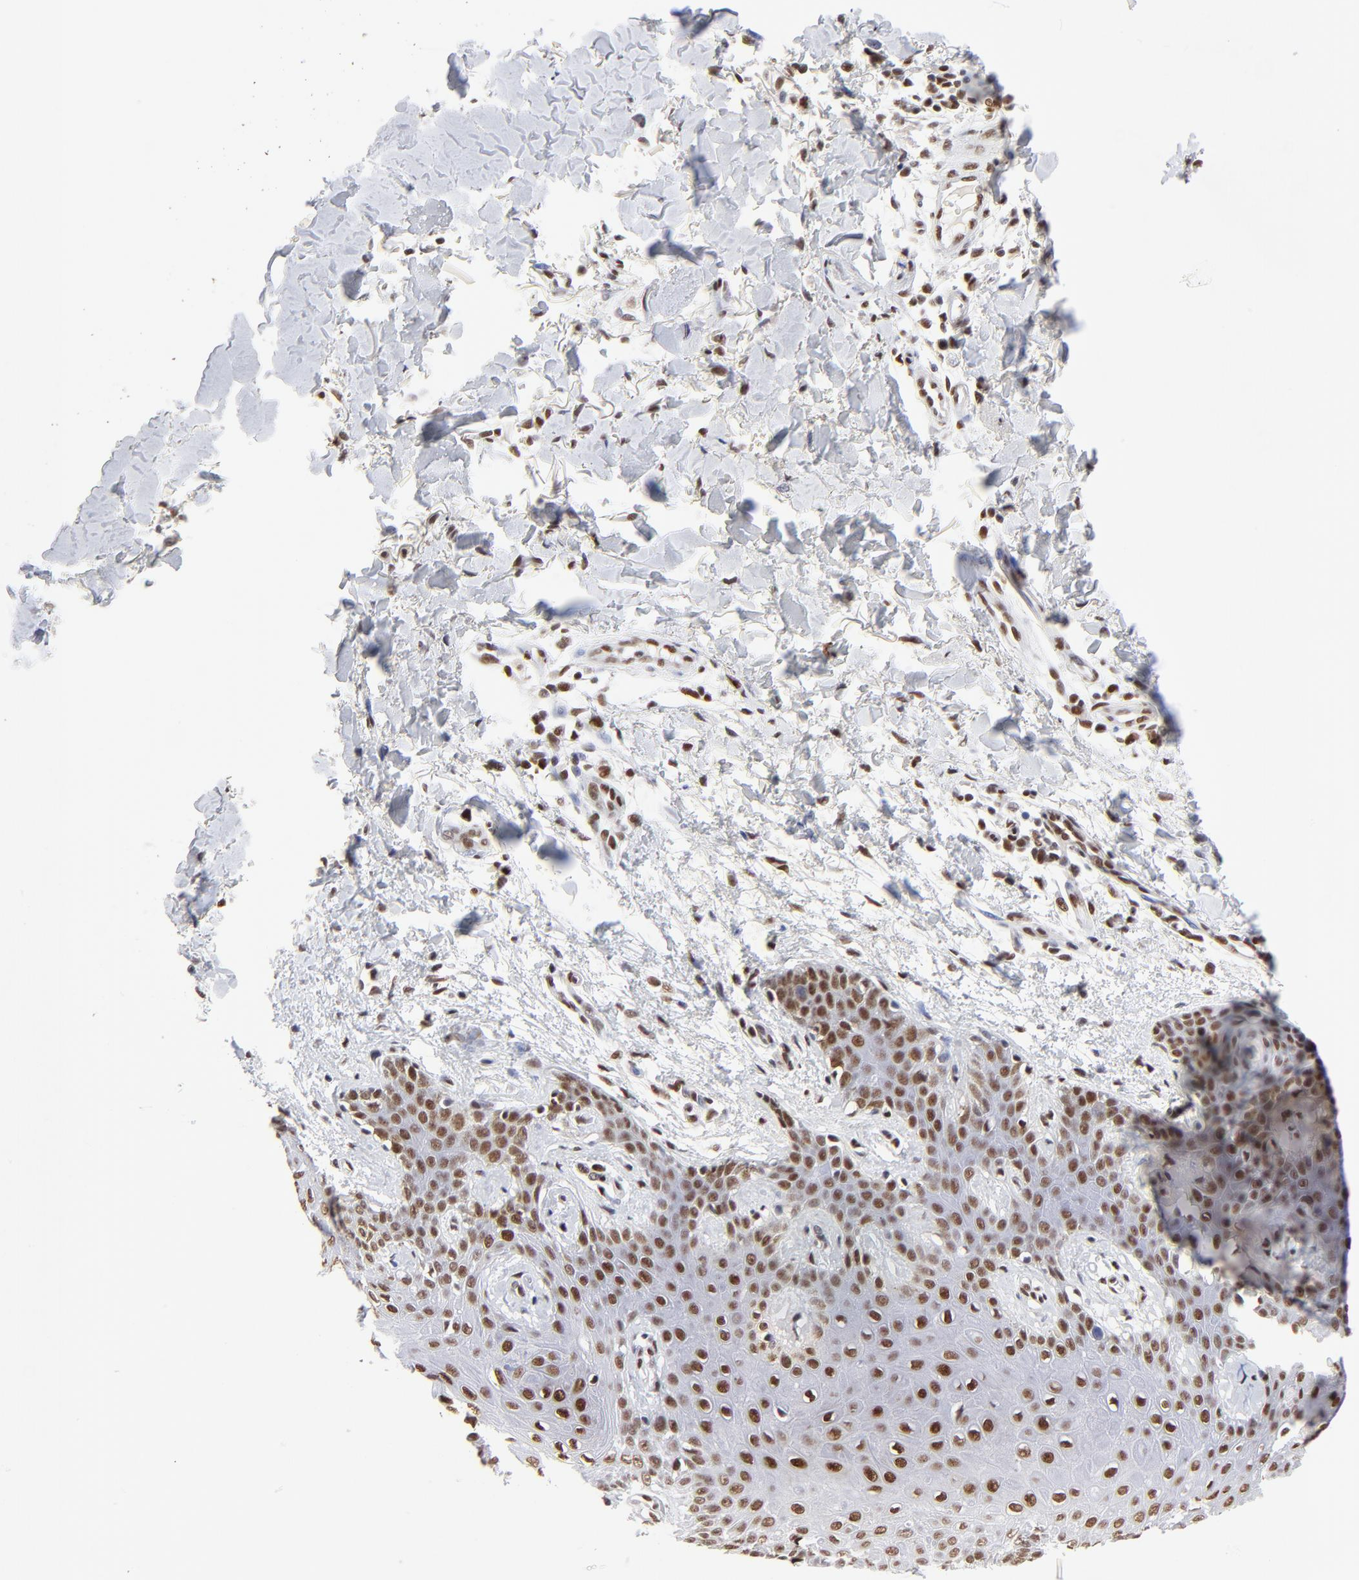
{"staining": {"intensity": "strong", "quantity": ">75%", "location": "nuclear"}, "tissue": "skin cancer", "cell_type": "Tumor cells", "image_type": "cancer", "snomed": [{"axis": "morphology", "description": "Basal cell carcinoma"}, {"axis": "topography", "description": "Skin"}], "caption": "Tumor cells show high levels of strong nuclear staining in about >75% of cells in skin cancer.", "gene": "ZMYM3", "patient": {"sex": "male", "age": 67}}